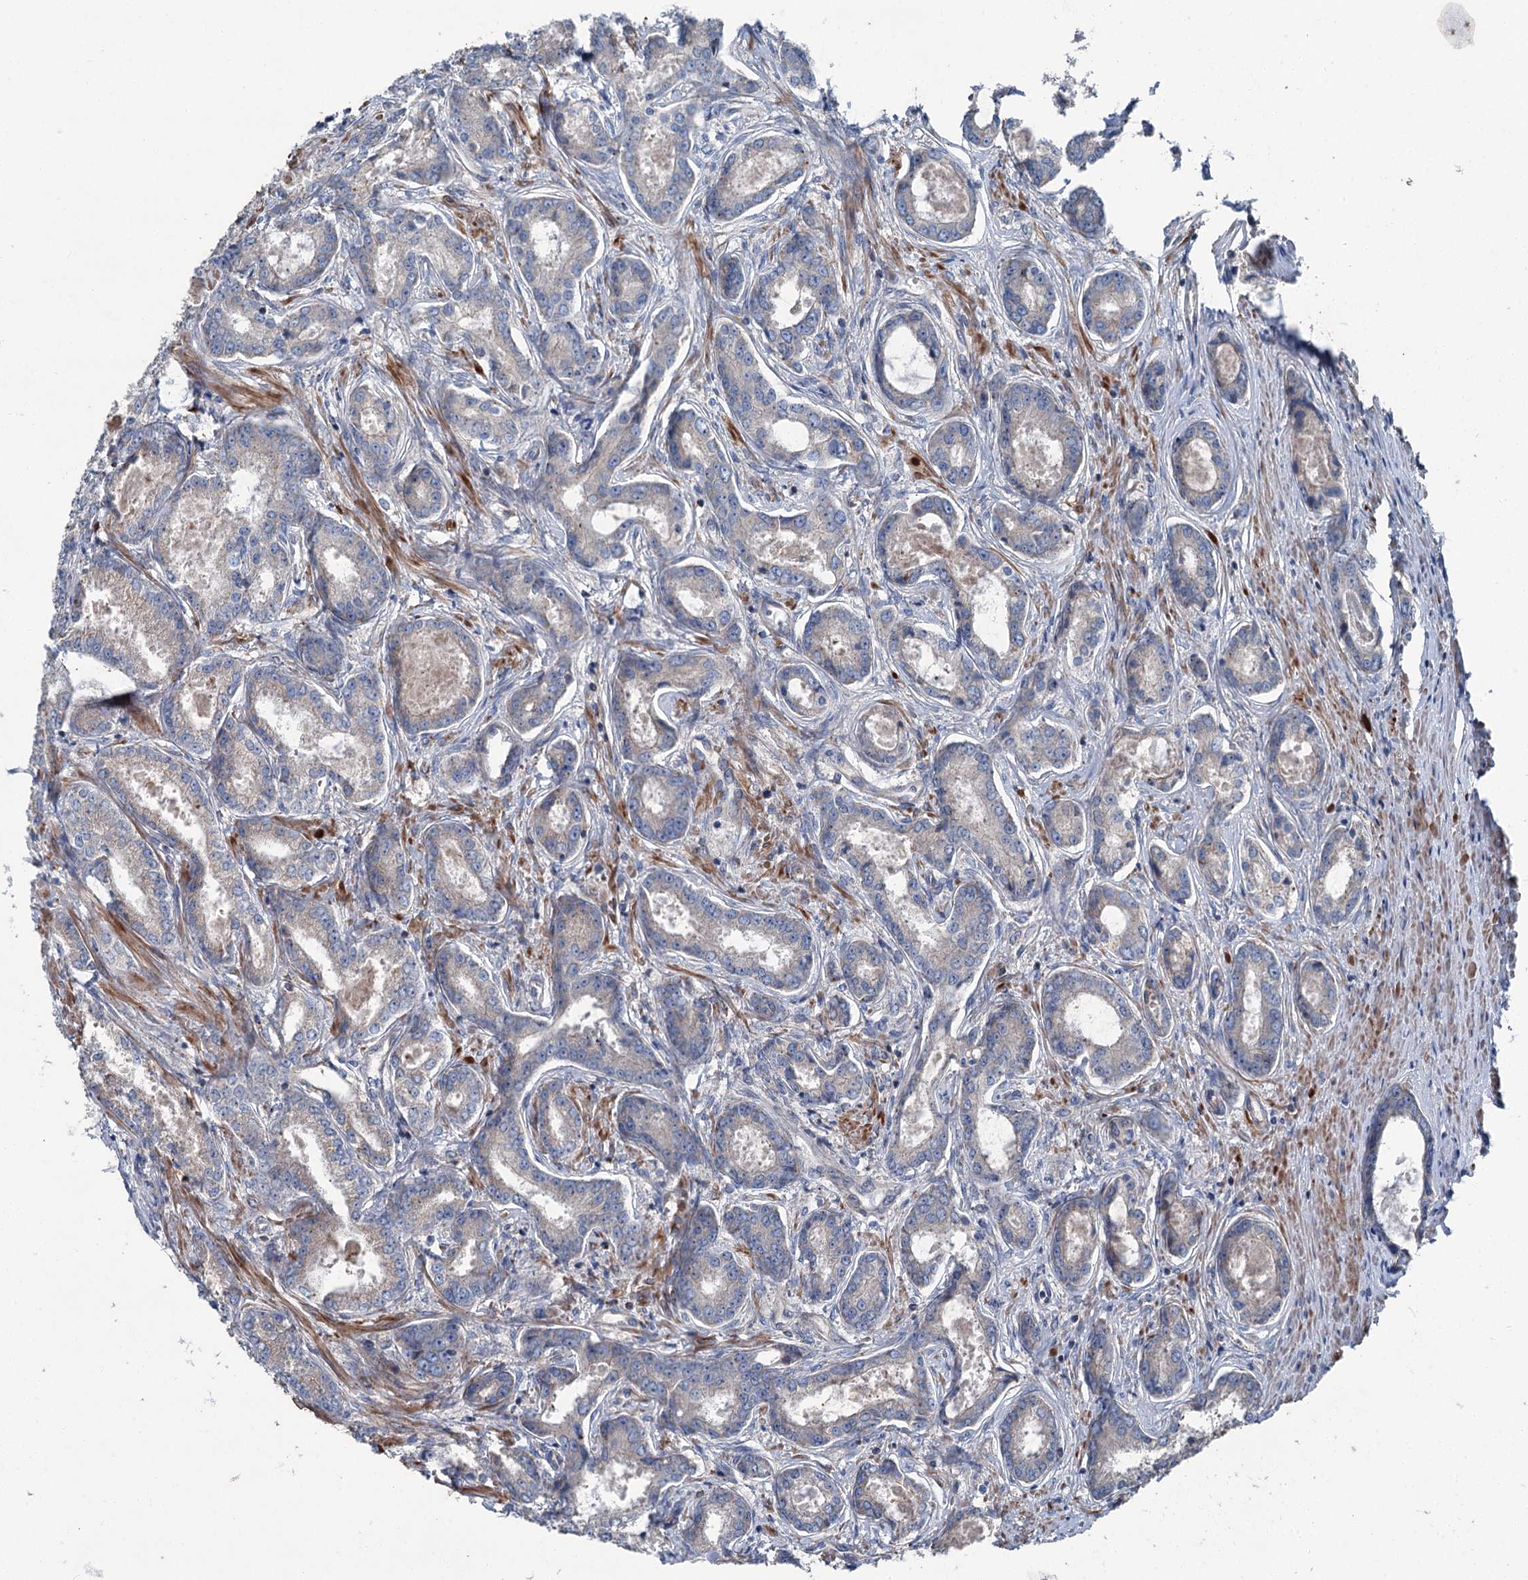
{"staining": {"intensity": "negative", "quantity": "none", "location": "none"}, "tissue": "prostate cancer", "cell_type": "Tumor cells", "image_type": "cancer", "snomed": [{"axis": "morphology", "description": "Adenocarcinoma, Low grade"}, {"axis": "topography", "description": "Prostate"}], "caption": "There is no significant staining in tumor cells of prostate low-grade adenocarcinoma. Nuclei are stained in blue.", "gene": "RUFY1", "patient": {"sex": "male", "age": 68}}